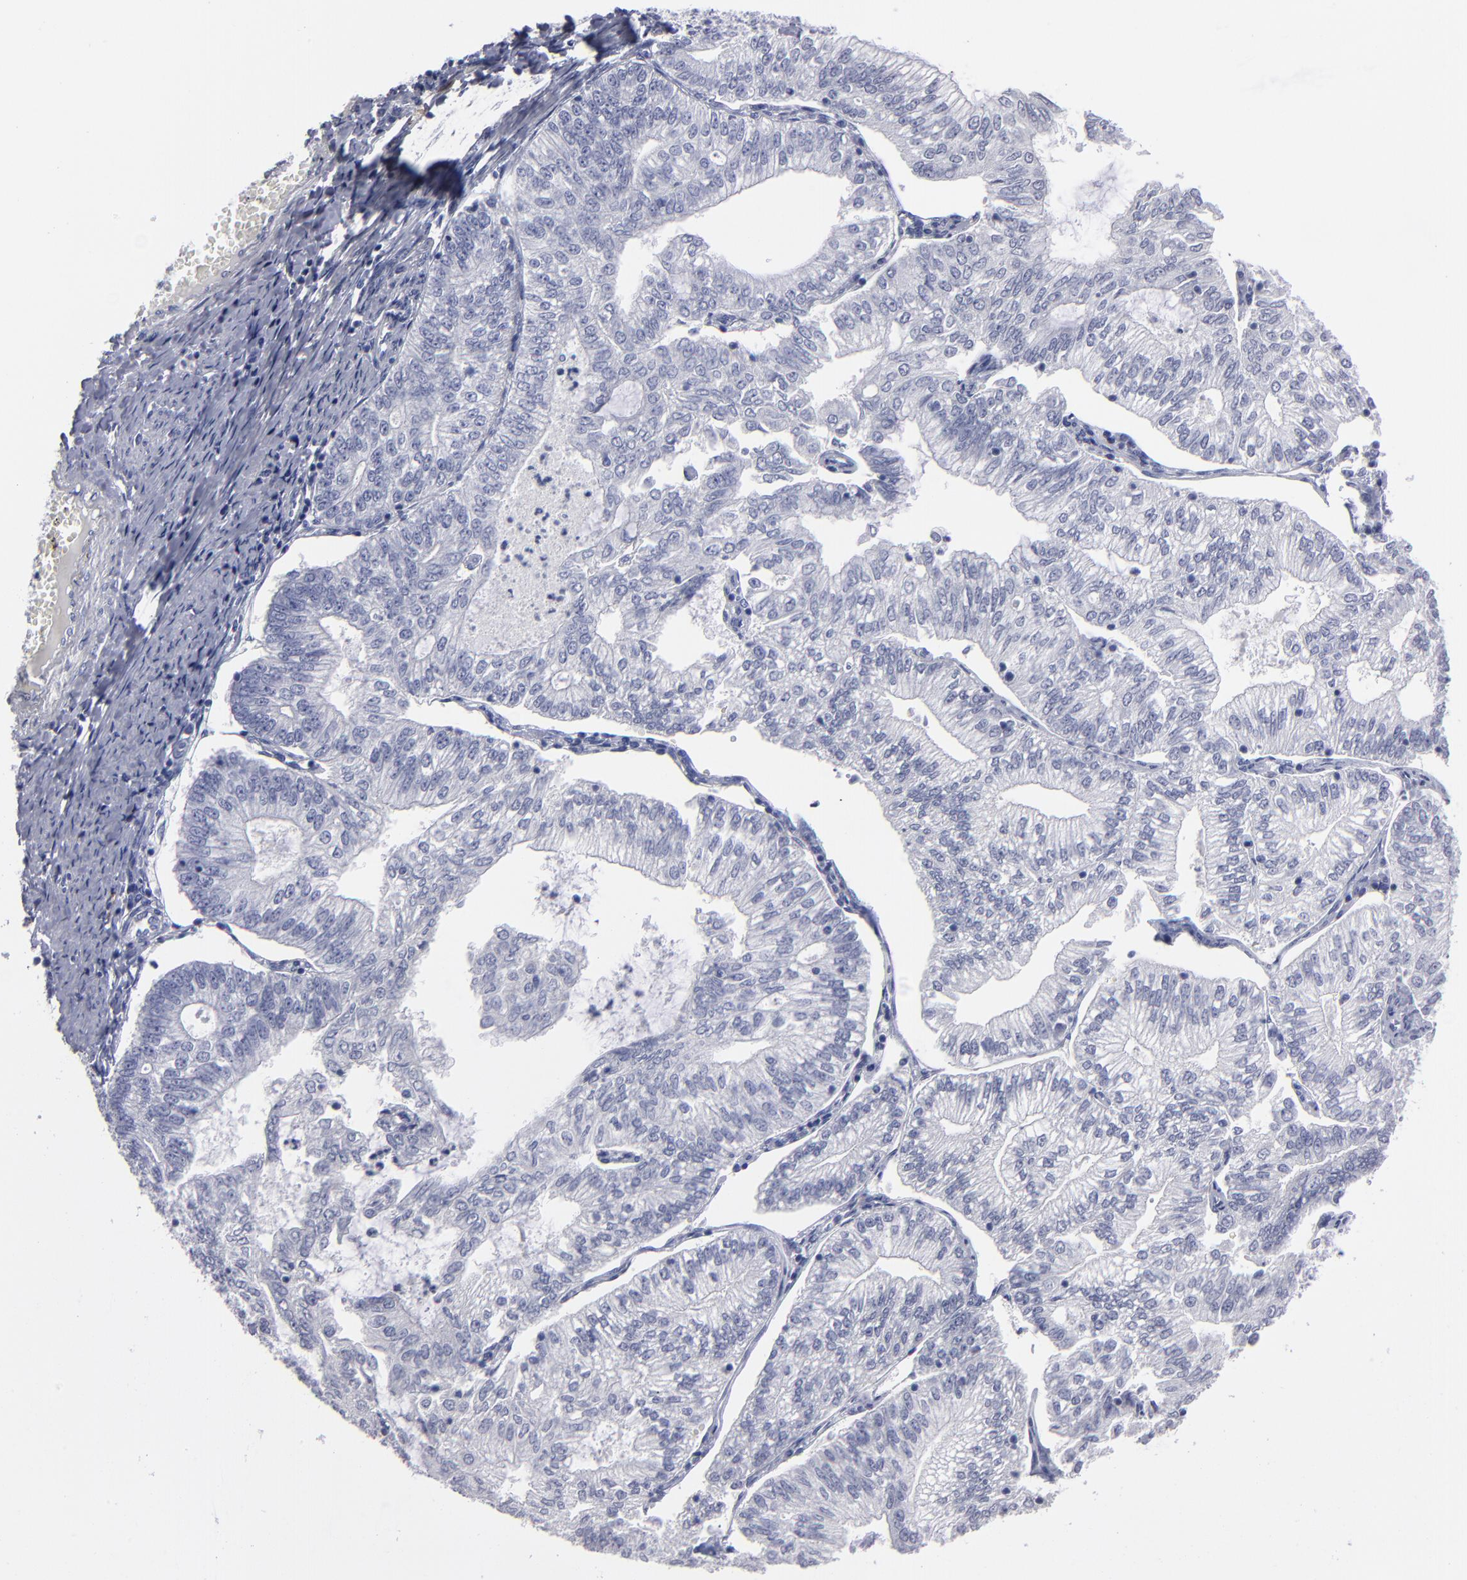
{"staining": {"intensity": "negative", "quantity": "none", "location": "none"}, "tissue": "endometrial cancer", "cell_type": "Tumor cells", "image_type": "cancer", "snomed": [{"axis": "morphology", "description": "Adenocarcinoma, NOS"}, {"axis": "topography", "description": "Endometrium"}], "caption": "An immunohistochemistry micrograph of endometrial cancer (adenocarcinoma) is shown. There is no staining in tumor cells of endometrial cancer (adenocarcinoma). The staining is performed using DAB (3,3'-diaminobenzidine) brown chromogen with nuclei counter-stained in using hematoxylin.", "gene": "CADM3", "patient": {"sex": "female", "age": 69}}